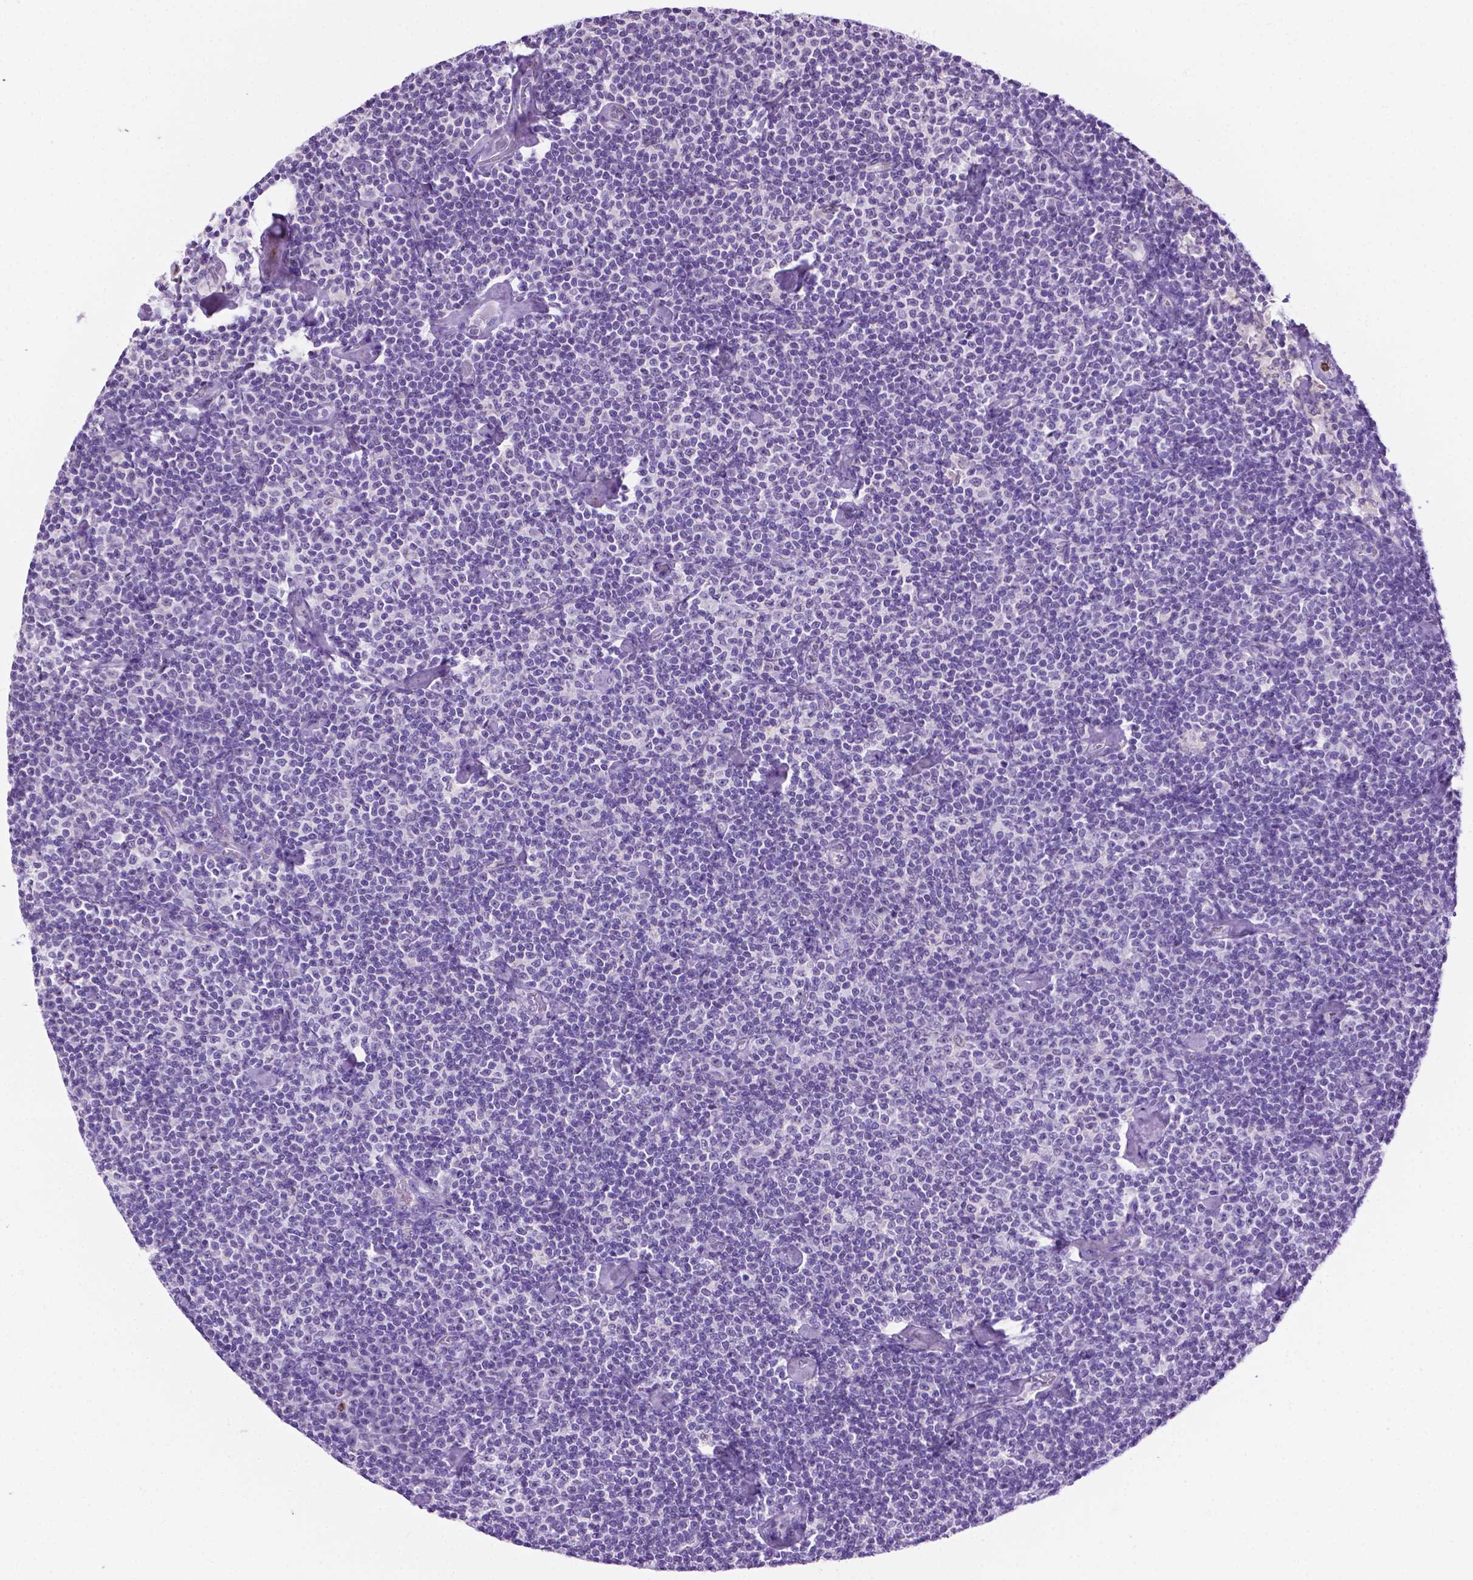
{"staining": {"intensity": "negative", "quantity": "none", "location": "none"}, "tissue": "lymphoma", "cell_type": "Tumor cells", "image_type": "cancer", "snomed": [{"axis": "morphology", "description": "Malignant lymphoma, non-Hodgkin's type, Low grade"}, {"axis": "topography", "description": "Lymph node"}], "caption": "This is an immunohistochemistry (IHC) photomicrograph of human lymphoma. There is no positivity in tumor cells.", "gene": "MMP27", "patient": {"sex": "male", "age": 81}}